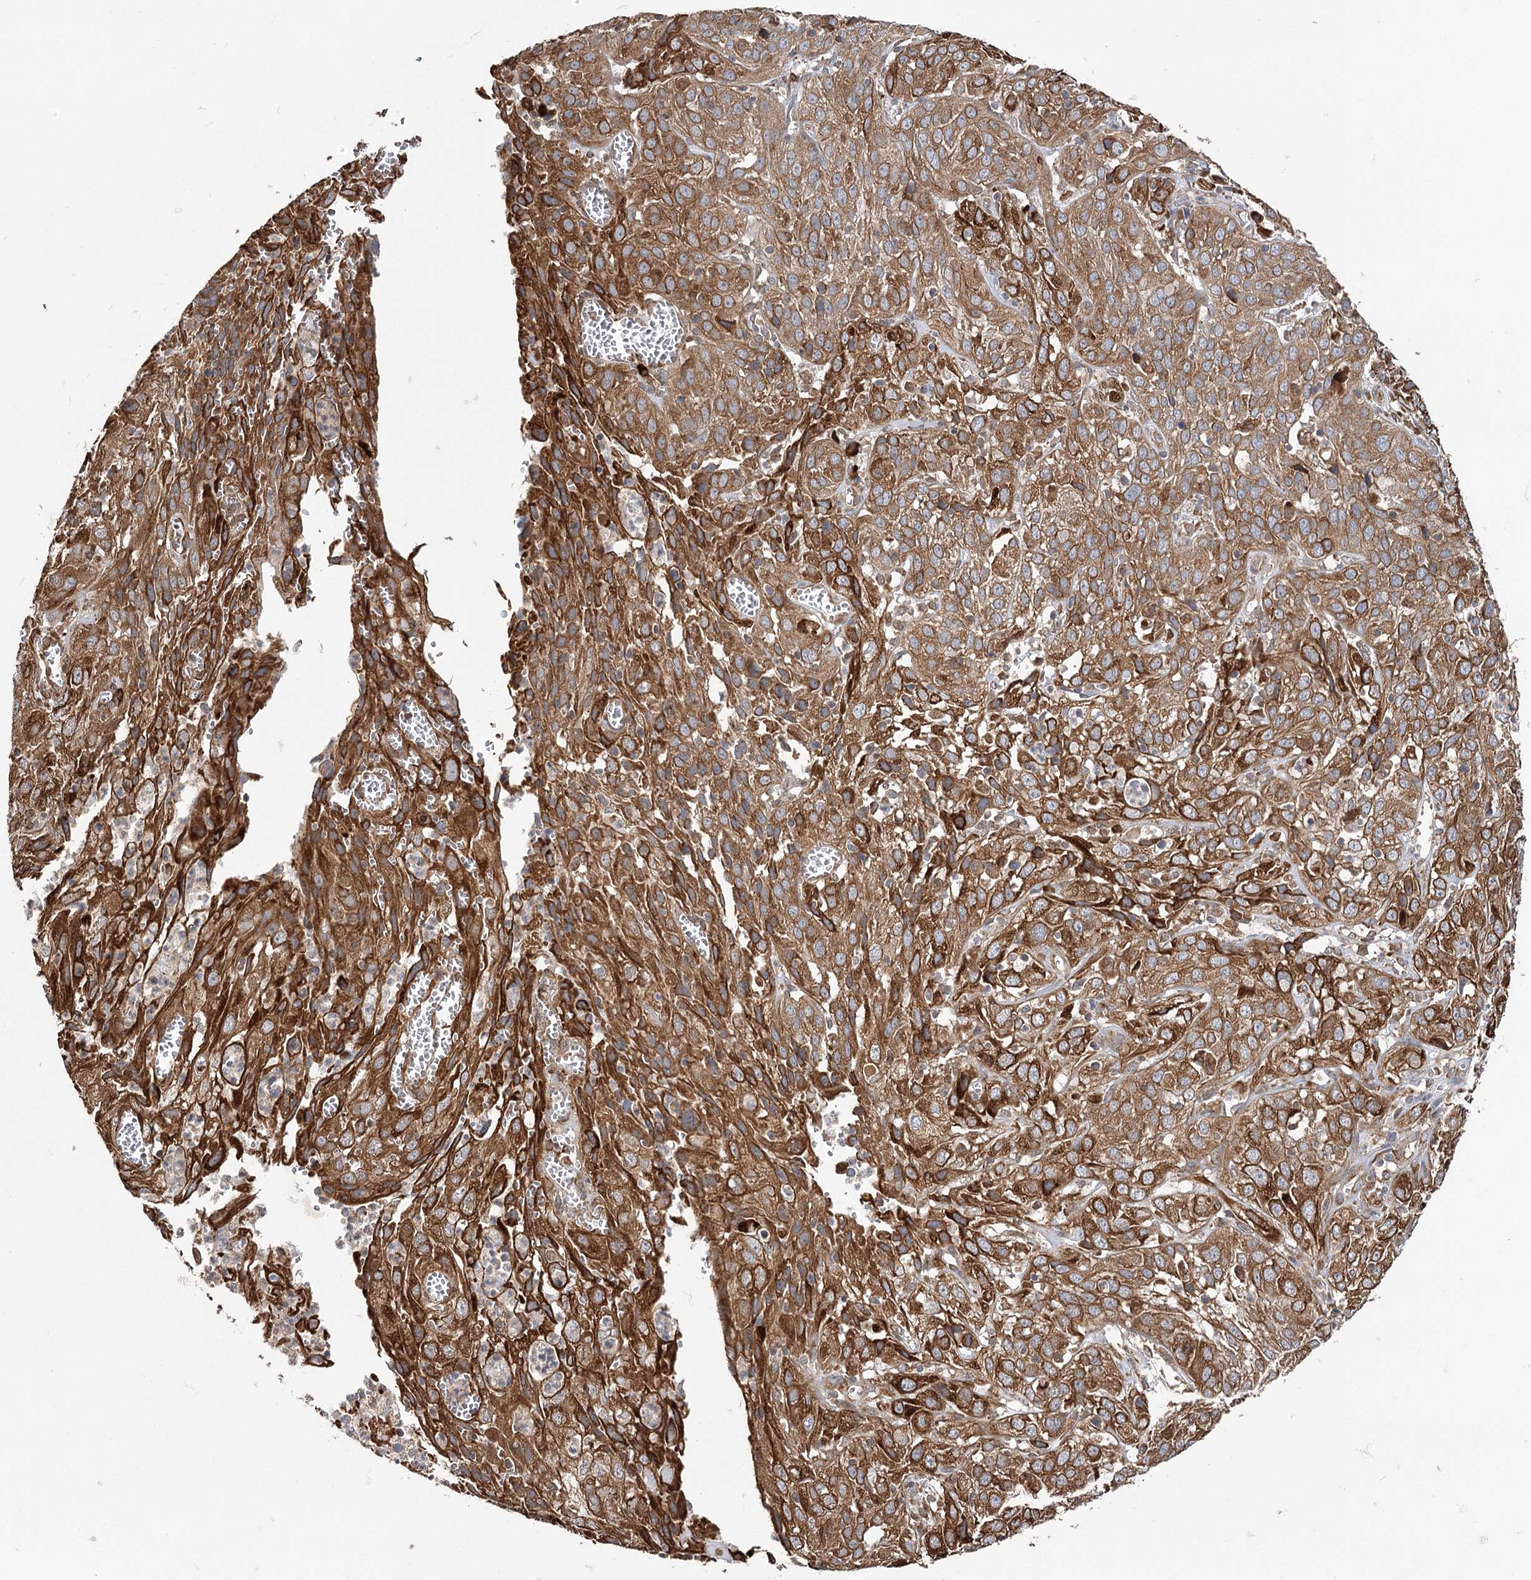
{"staining": {"intensity": "strong", "quantity": ">75%", "location": "cytoplasmic/membranous"}, "tissue": "cervical cancer", "cell_type": "Tumor cells", "image_type": "cancer", "snomed": [{"axis": "morphology", "description": "Squamous cell carcinoma, NOS"}, {"axis": "topography", "description": "Cervix"}], "caption": "Protein staining of cervical cancer tissue displays strong cytoplasmic/membranous positivity in approximately >75% of tumor cells.", "gene": "DNAJB14", "patient": {"sex": "female", "age": 32}}